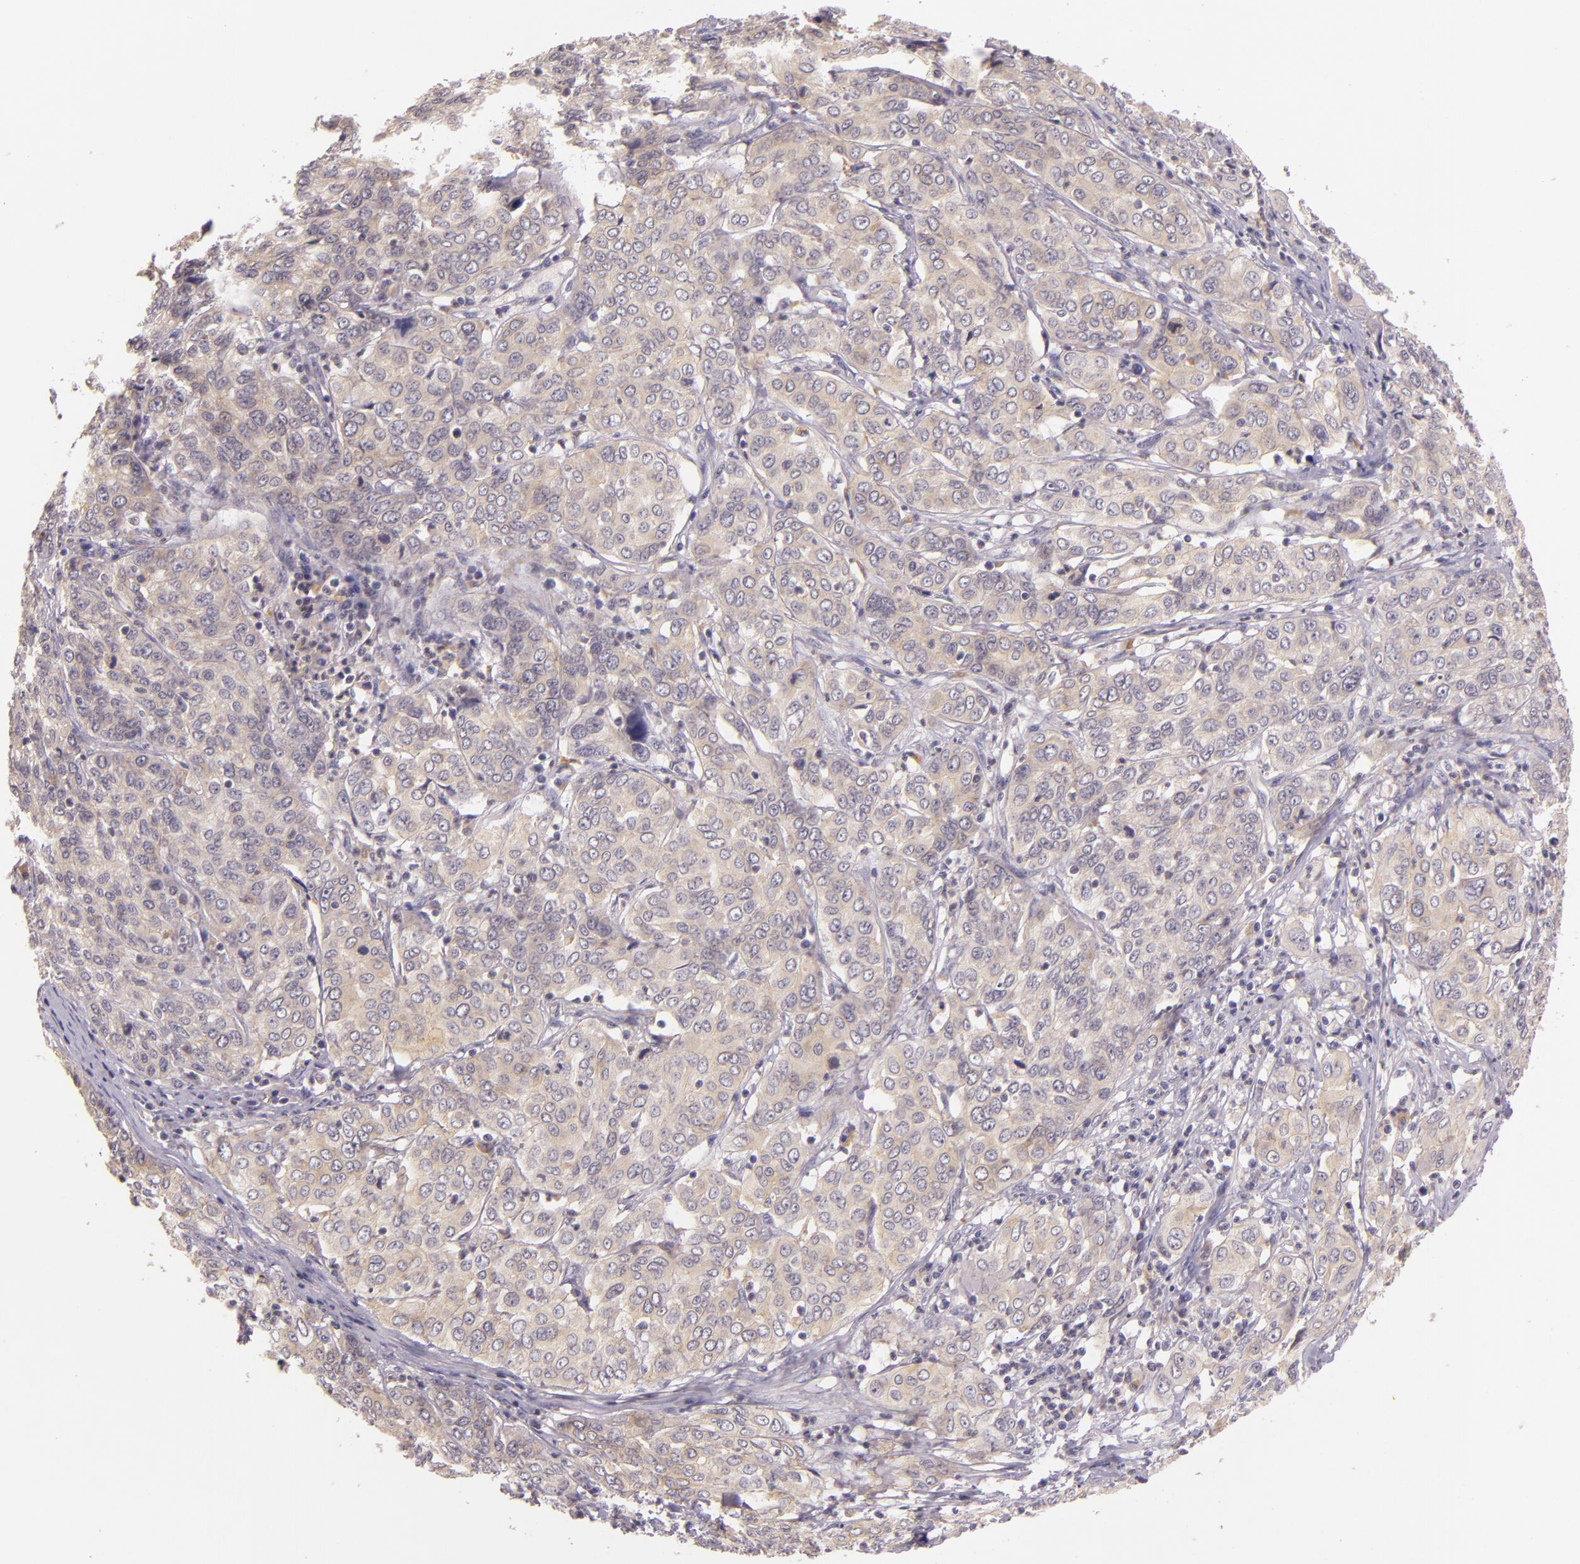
{"staining": {"intensity": "weak", "quantity": "25%-75%", "location": "cytoplasmic/membranous"}, "tissue": "cervical cancer", "cell_type": "Tumor cells", "image_type": "cancer", "snomed": [{"axis": "morphology", "description": "Squamous cell carcinoma, NOS"}, {"axis": "topography", "description": "Cervix"}], "caption": "Human cervical cancer (squamous cell carcinoma) stained with a brown dye reveals weak cytoplasmic/membranous positive expression in approximately 25%-75% of tumor cells.", "gene": "ARMH4", "patient": {"sex": "female", "age": 38}}